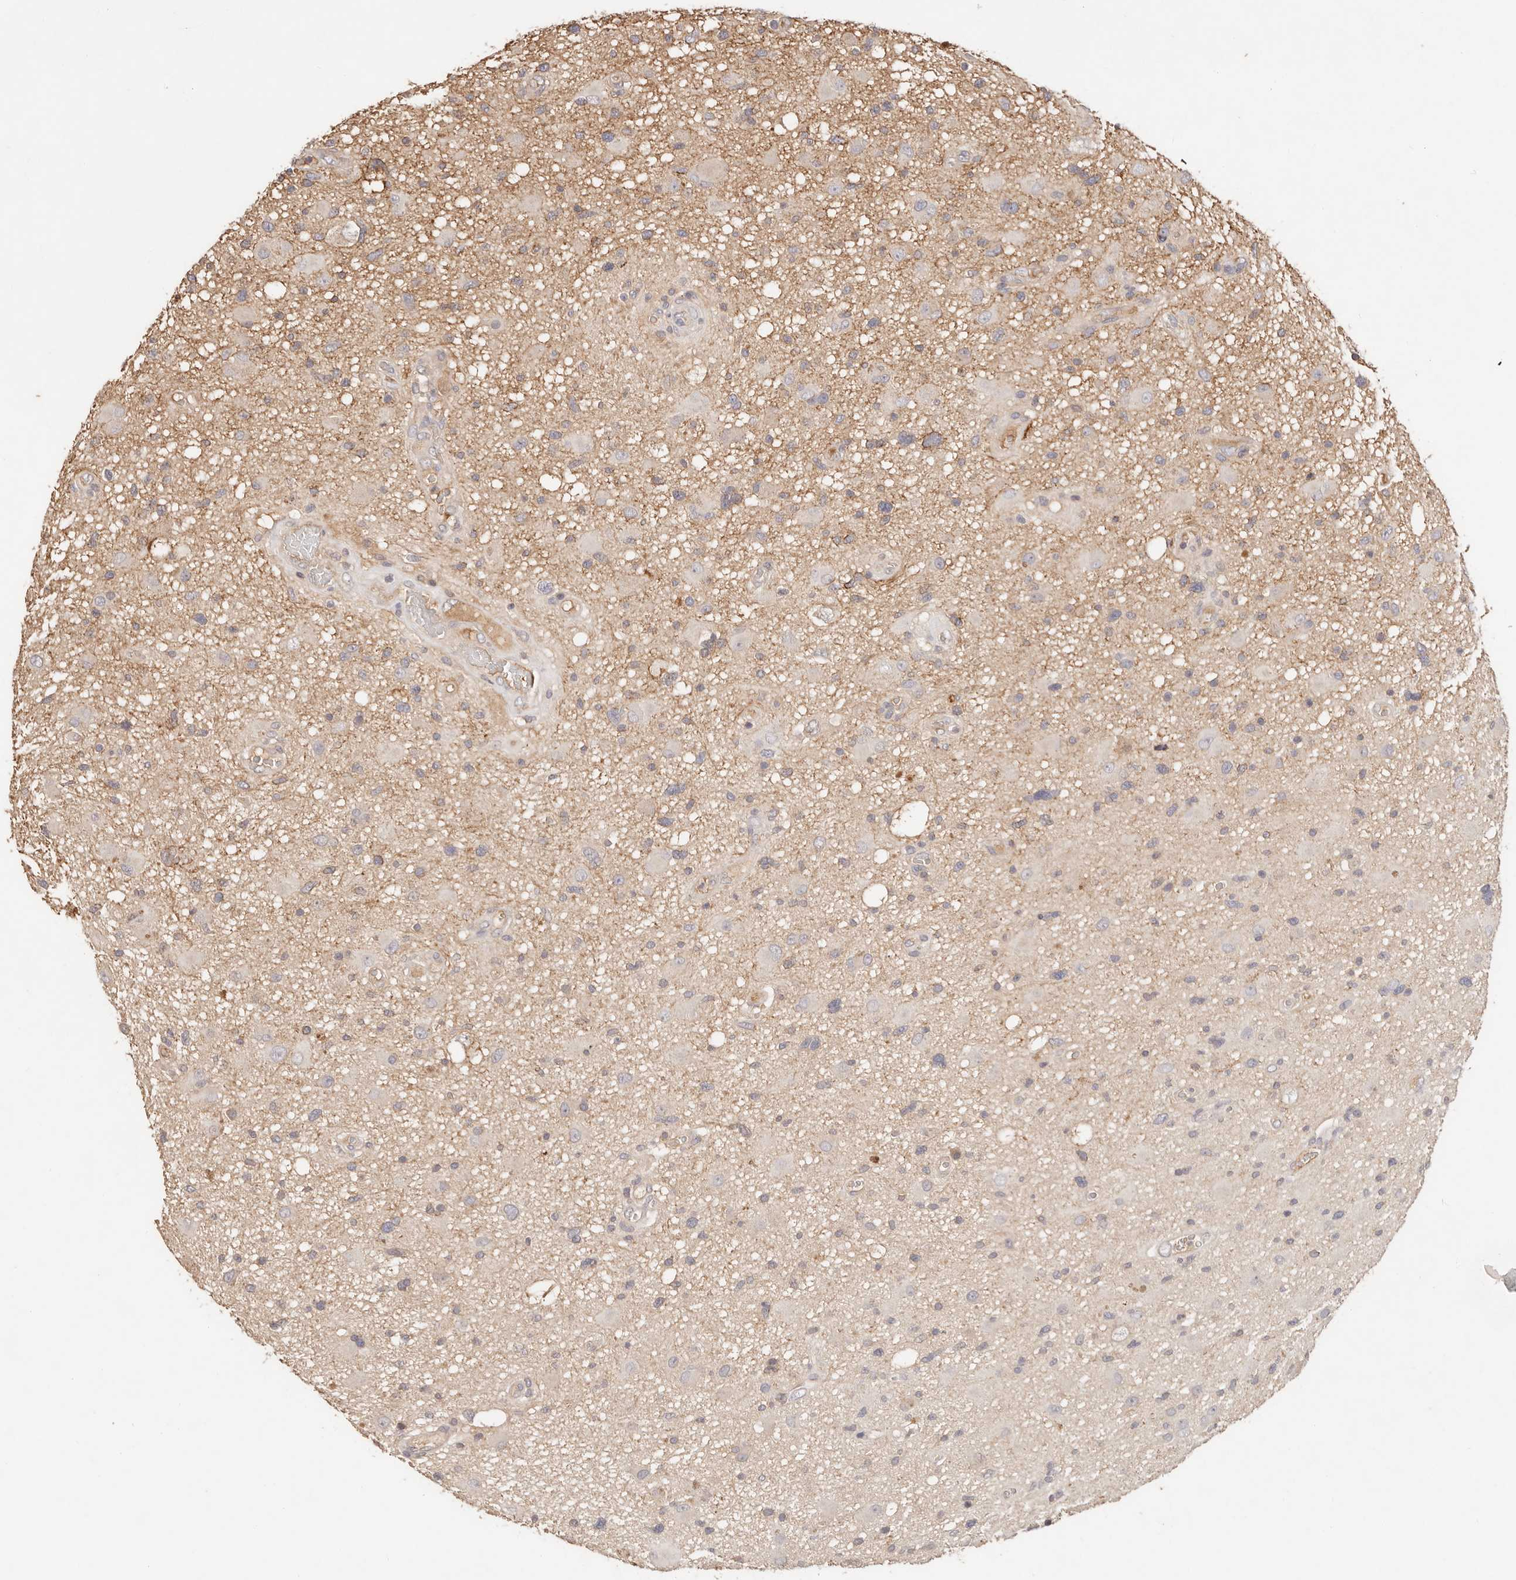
{"staining": {"intensity": "weak", "quantity": "25%-75%", "location": "cytoplasmic/membranous"}, "tissue": "glioma", "cell_type": "Tumor cells", "image_type": "cancer", "snomed": [{"axis": "morphology", "description": "Glioma, malignant, High grade"}, {"axis": "topography", "description": "Brain"}], "caption": "The image exhibits staining of glioma, revealing weak cytoplasmic/membranous protein staining (brown color) within tumor cells. The staining was performed using DAB (3,3'-diaminobenzidine), with brown indicating positive protein expression. Nuclei are stained blue with hematoxylin.", "gene": "CXADR", "patient": {"sex": "male", "age": 33}}